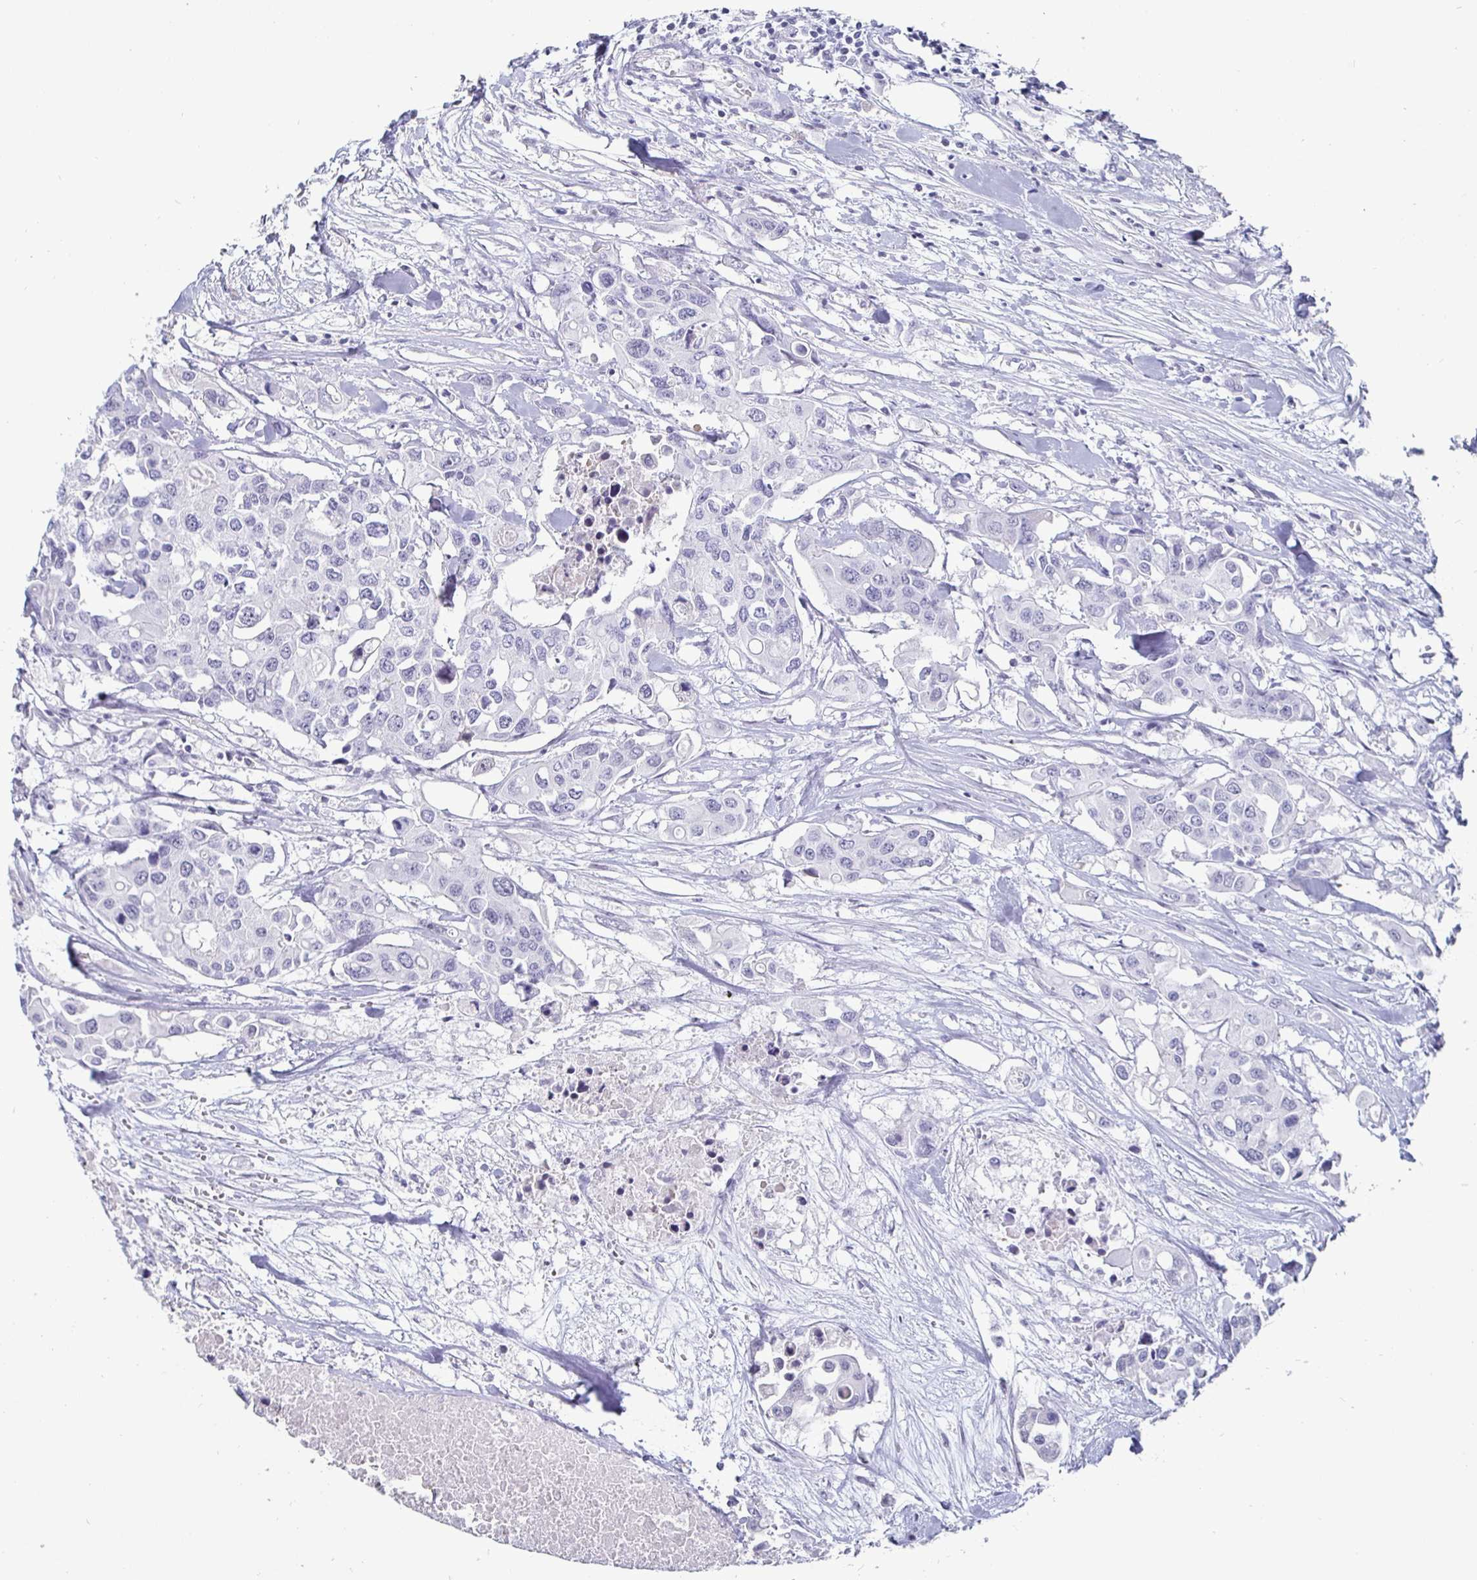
{"staining": {"intensity": "negative", "quantity": "none", "location": "none"}, "tissue": "colorectal cancer", "cell_type": "Tumor cells", "image_type": "cancer", "snomed": [{"axis": "morphology", "description": "Adenocarcinoma, NOS"}, {"axis": "topography", "description": "Colon"}], "caption": "Immunohistochemistry histopathology image of neoplastic tissue: human colorectal cancer (adenocarcinoma) stained with DAB displays no significant protein staining in tumor cells.", "gene": "OOSP2", "patient": {"sex": "male", "age": 77}}